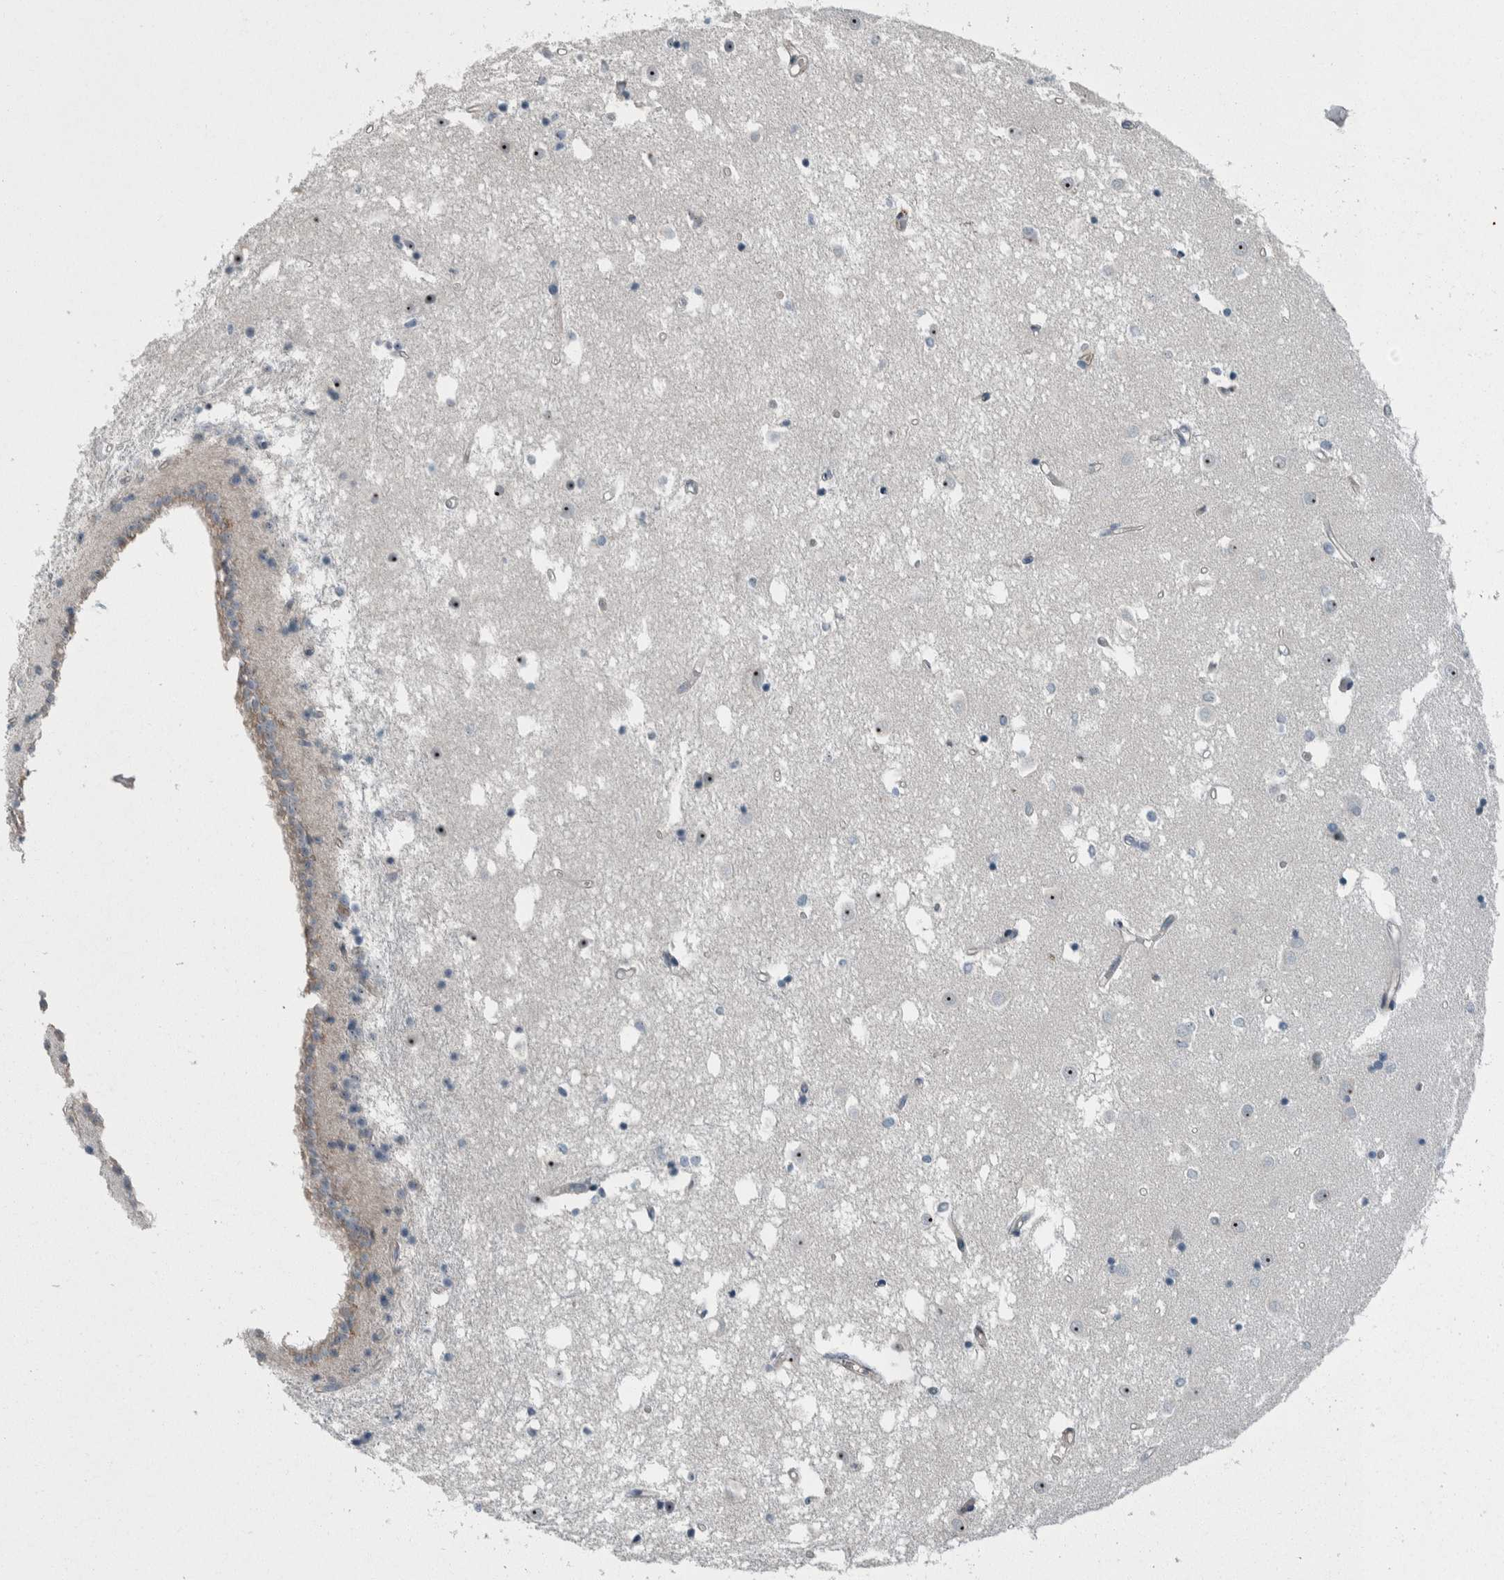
{"staining": {"intensity": "negative", "quantity": "none", "location": "none"}, "tissue": "caudate", "cell_type": "Glial cells", "image_type": "normal", "snomed": [{"axis": "morphology", "description": "Normal tissue, NOS"}, {"axis": "topography", "description": "Lateral ventricle wall"}], "caption": "High power microscopy image of an immunohistochemistry (IHC) photomicrograph of normal caudate, revealing no significant positivity in glial cells.", "gene": "USP25", "patient": {"sex": "male", "age": 45}}